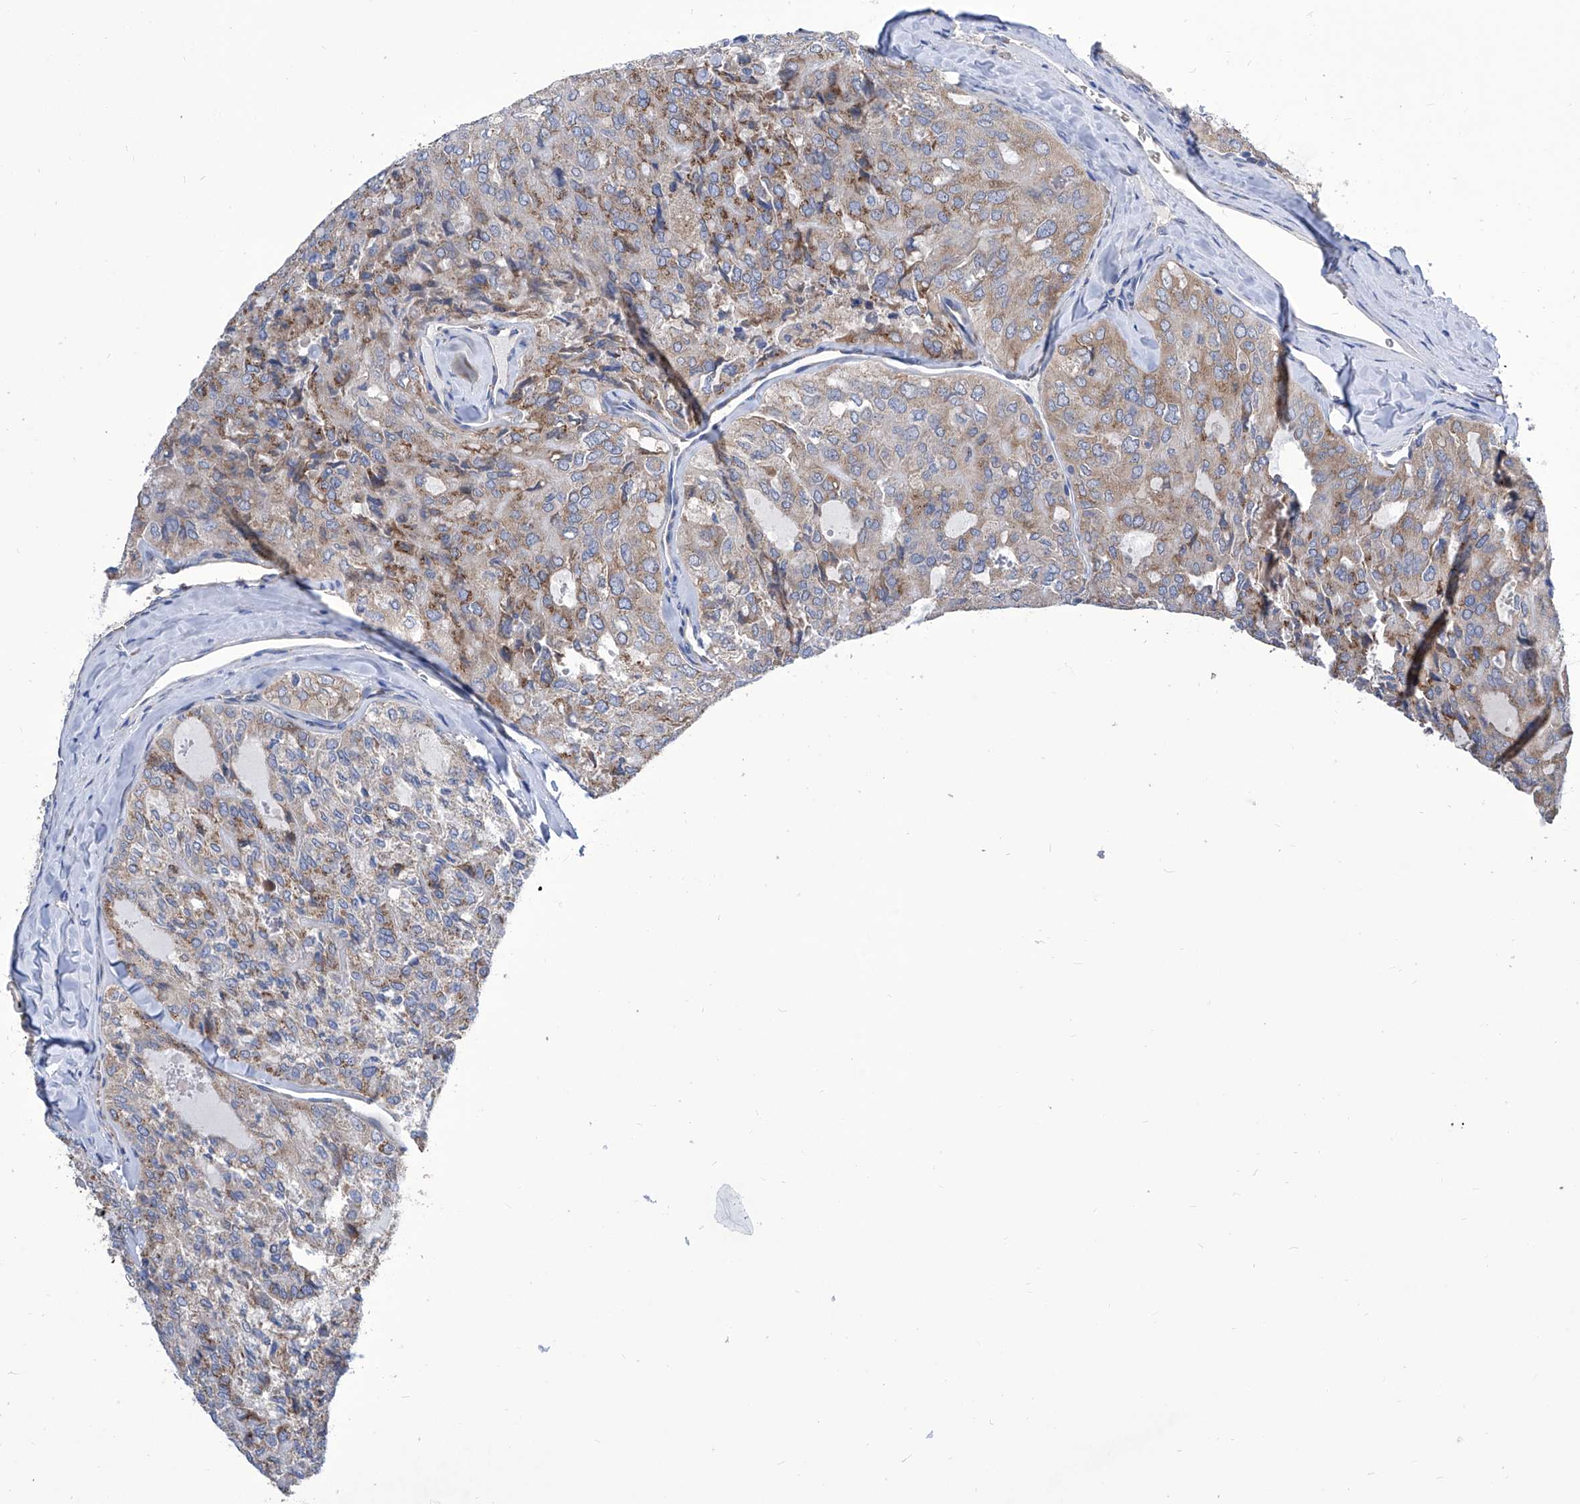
{"staining": {"intensity": "moderate", "quantity": ">75%", "location": "cytoplasmic/membranous"}, "tissue": "thyroid cancer", "cell_type": "Tumor cells", "image_type": "cancer", "snomed": [{"axis": "morphology", "description": "Follicular adenoma carcinoma, NOS"}, {"axis": "topography", "description": "Thyroid gland"}], "caption": "Approximately >75% of tumor cells in human follicular adenoma carcinoma (thyroid) reveal moderate cytoplasmic/membranous protein expression as visualized by brown immunohistochemical staining.", "gene": "TJAP1", "patient": {"sex": "male", "age": 75}}